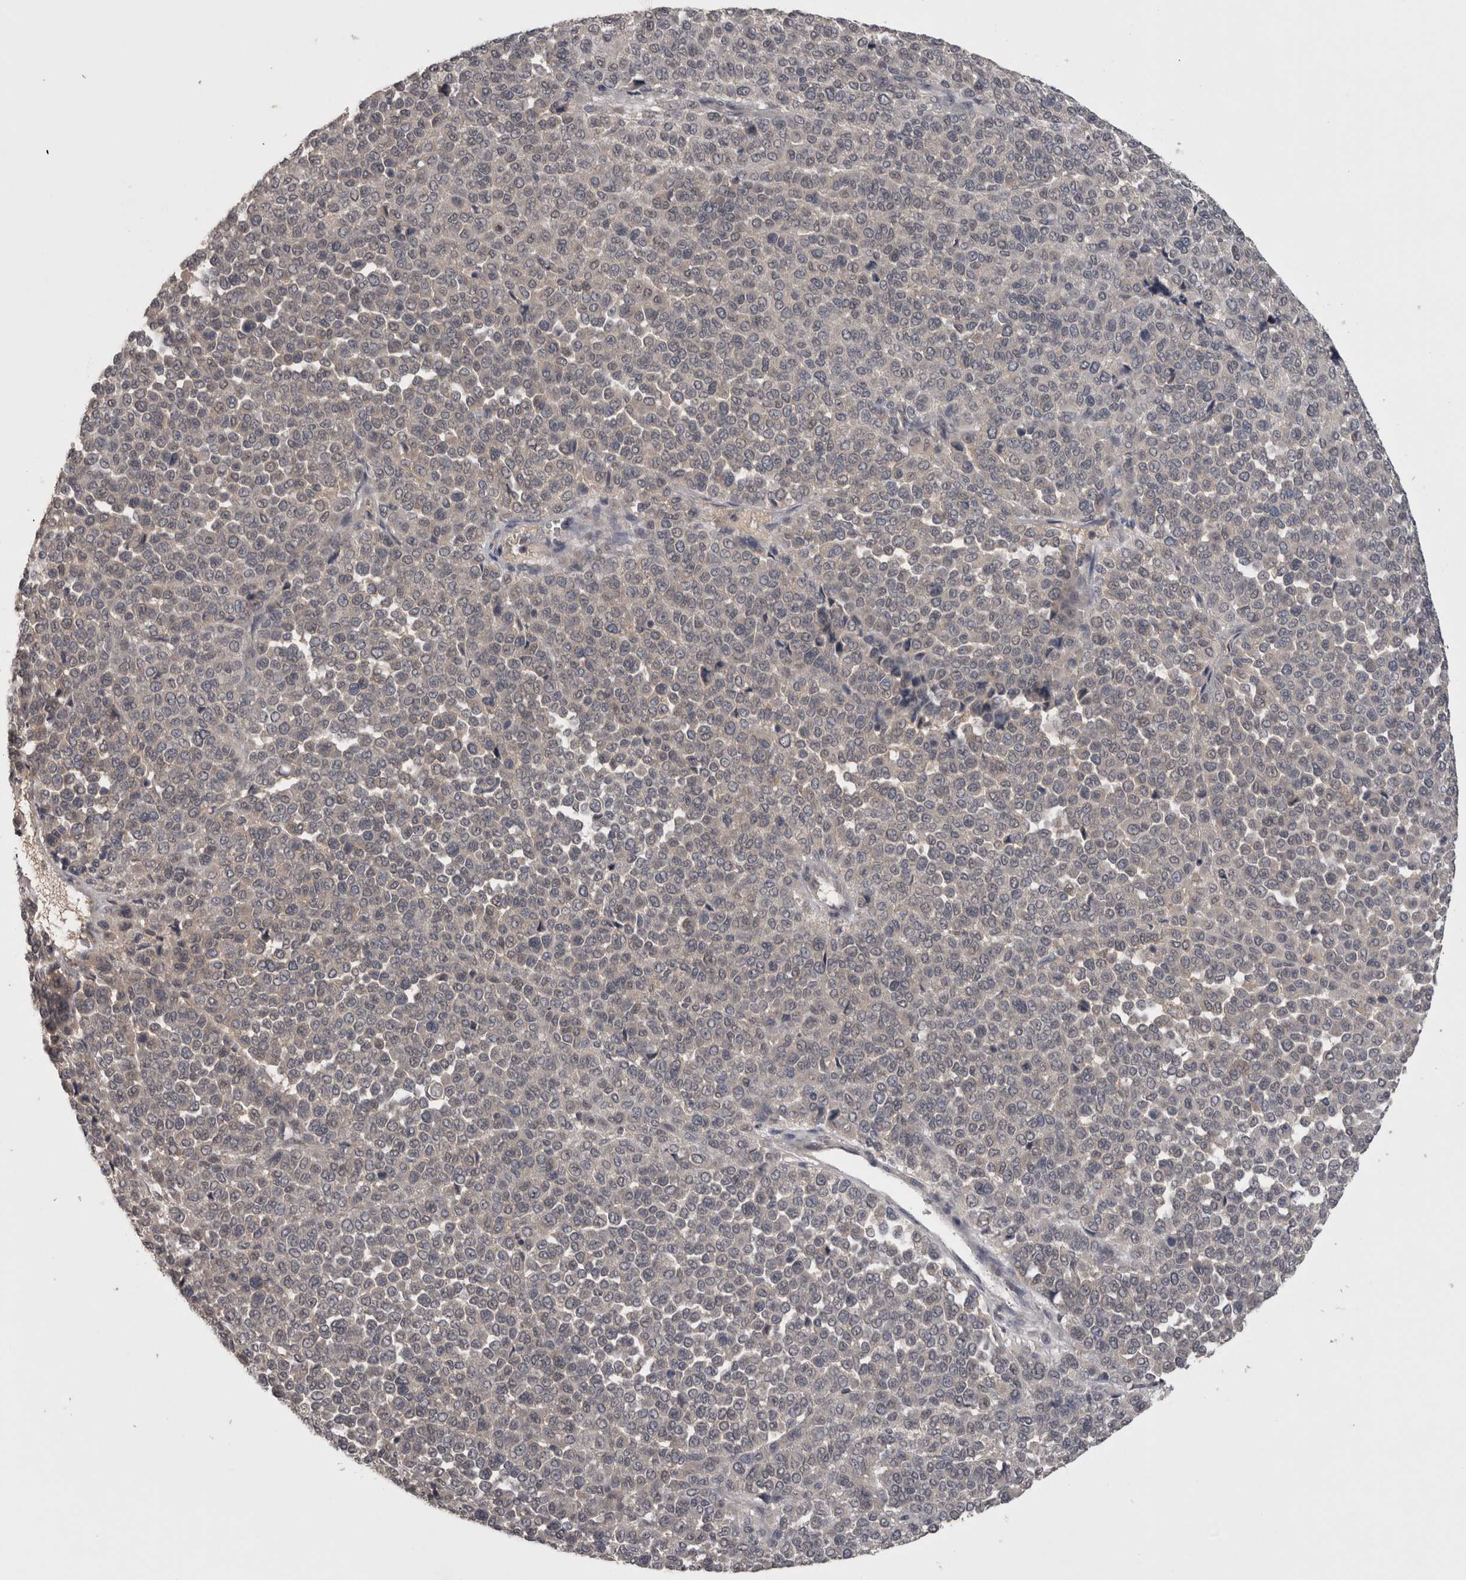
{"staining": {"intensity": "negative", "quantity": "none", "location": "none"}, "tissue": "melanoma", "cell_type": "Tumor cells", "image_type": "cancer", "snomed": [{"axis": "morphology", "description": "Malignant melanoma, Metastatic site"}, {"axis": "topography", "description": "Pancreas"}], "caption": "An immunohistochemistry photomicrograph of malignant melanoma (metastatic site) is shown. There is no staining in tumor cells of malignant melanoma (metastatic site).", "gene": "ZNF114", "patient": {"sex": "female", "age": 30}}